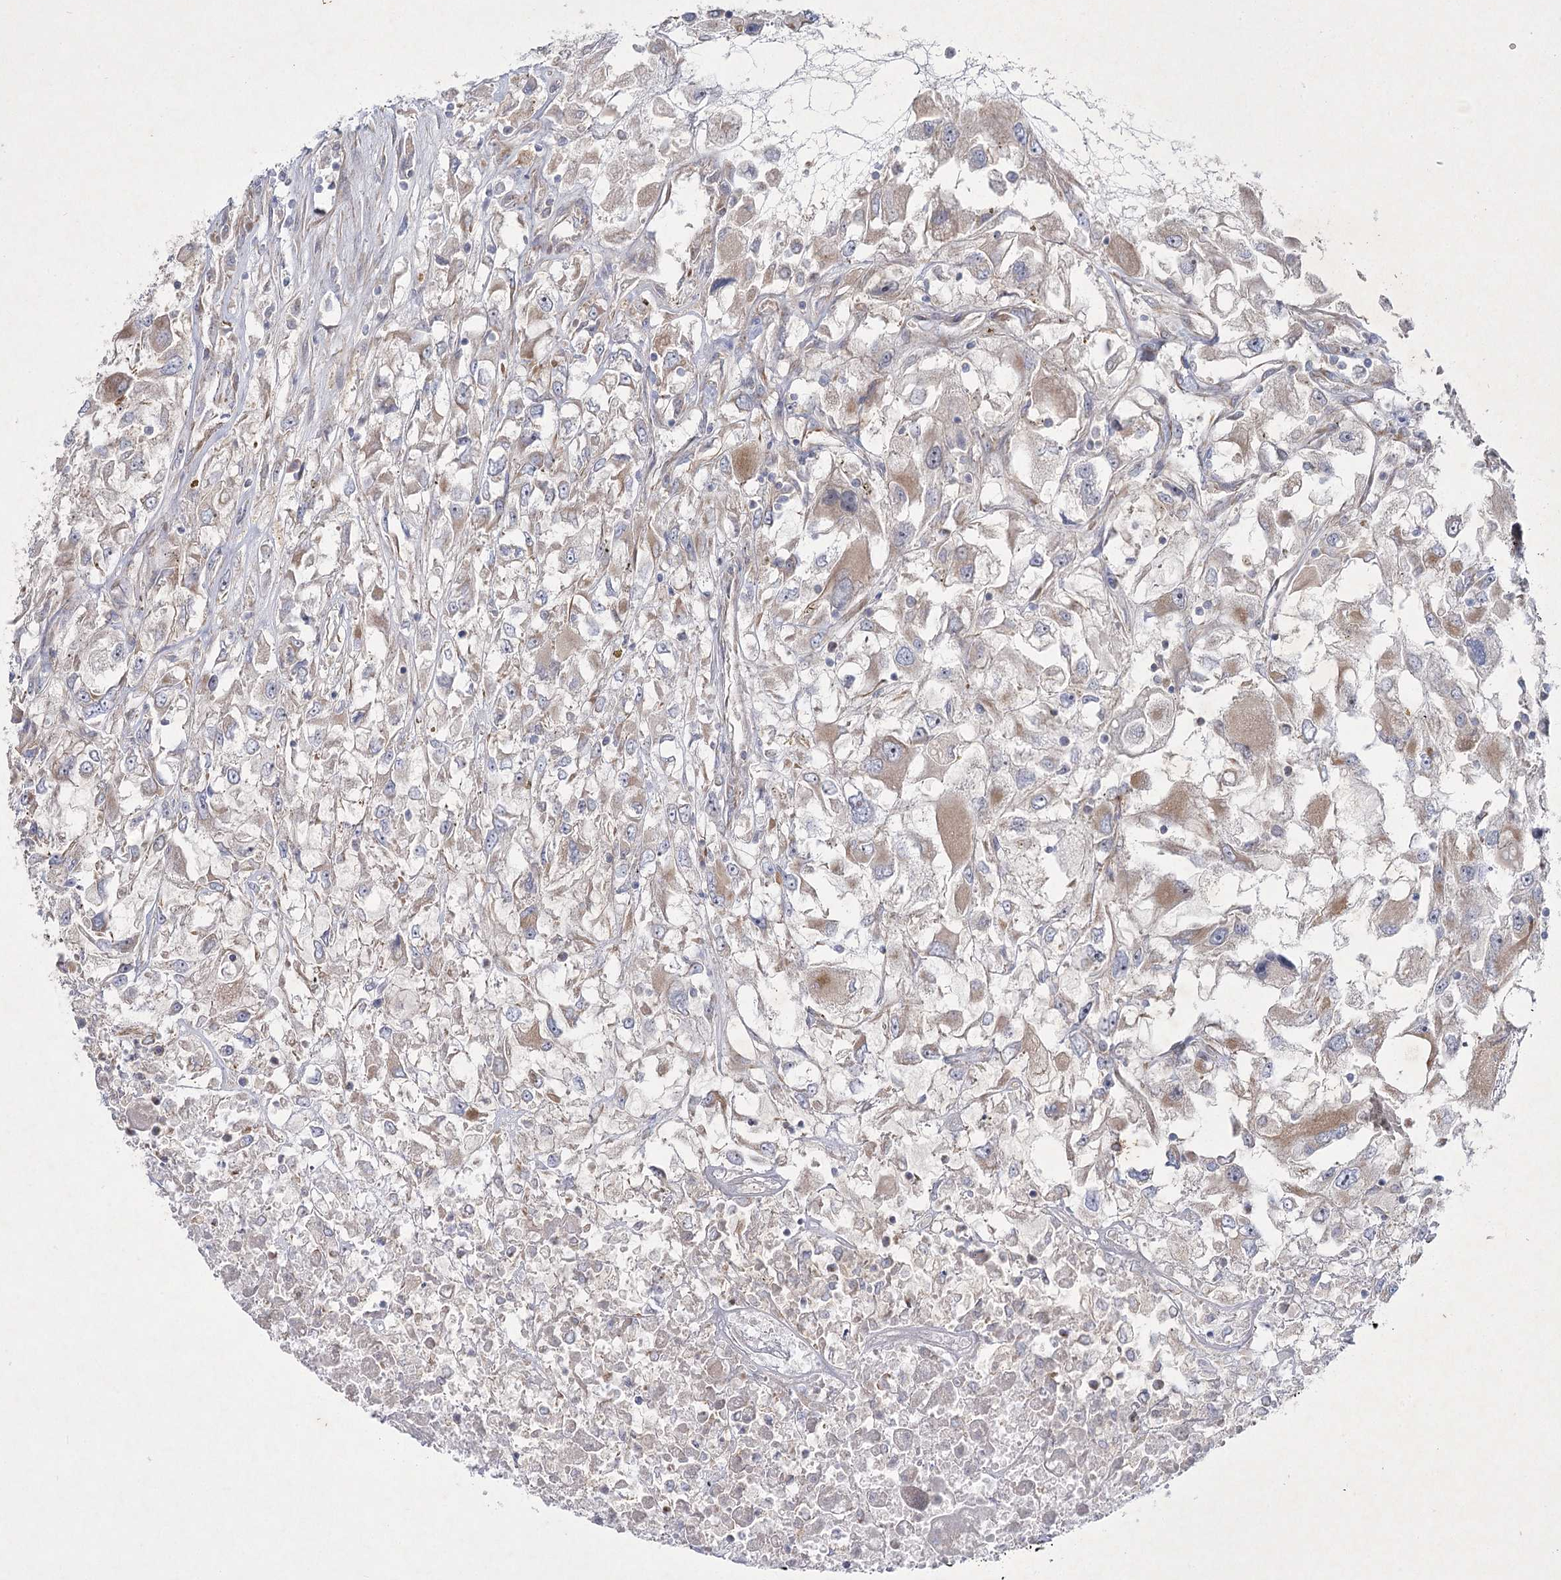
{"staining": {"intensity": "weak", "quantity": "25%-75%", "location": "cytoplasmic/membranous"}, "tissue": "renal cancer", "cell_type": "Tumor cells", "image_type": "cancer", "snomed": [{"axis": "morphology", "description": "Adenocarcinoma, NOS"}, {"axis": "topography", "description": "Kidney"}], "caption": "Immunohistochemical staining of adenocarcinoma (renal) shows low levels of weak cytoplasmic/membranous protein expression in about 25%-75% of tumor cells.", "gene": "KIAA0825", "patient": {"sex": "female", "age": 52}}